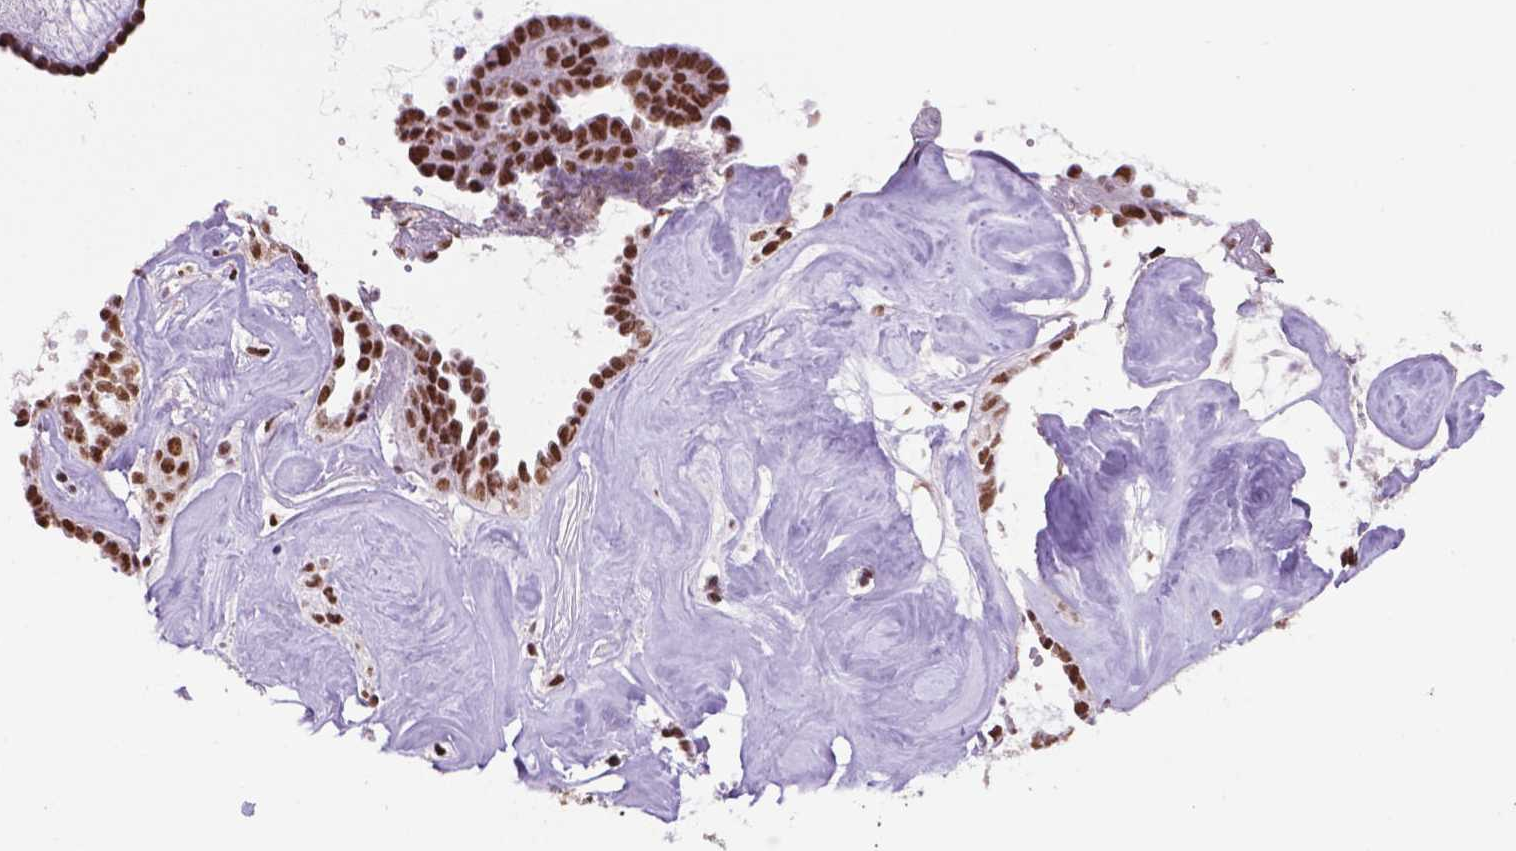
{"staining": {"intensity": "strong", "quantity": ">75%", "location": "nuclear"}, "tissue": "ovarian cancer", "cell_type": "Tumor cells", "image_type": "cancer", "snomed": [{"axis": "morphology", "description": "Cystadenocarcinoma, serous, NOS"}, {"axis": "topography", "description": "Ovary"}], "caption": "Protein analysis of ovarian cancer (serous cystadenocarcinoma) tissue displays strong nuclear staining in about >75% of tumor cells. The protein of interest is stained brown, and the nuclei are stained in blue (DAB (3,3'-diaminobenzidine) IHC with brightfield microscopy, high magnification).", "gene": "CCAR2", "patient": {"sex": "female", "age": 71}}